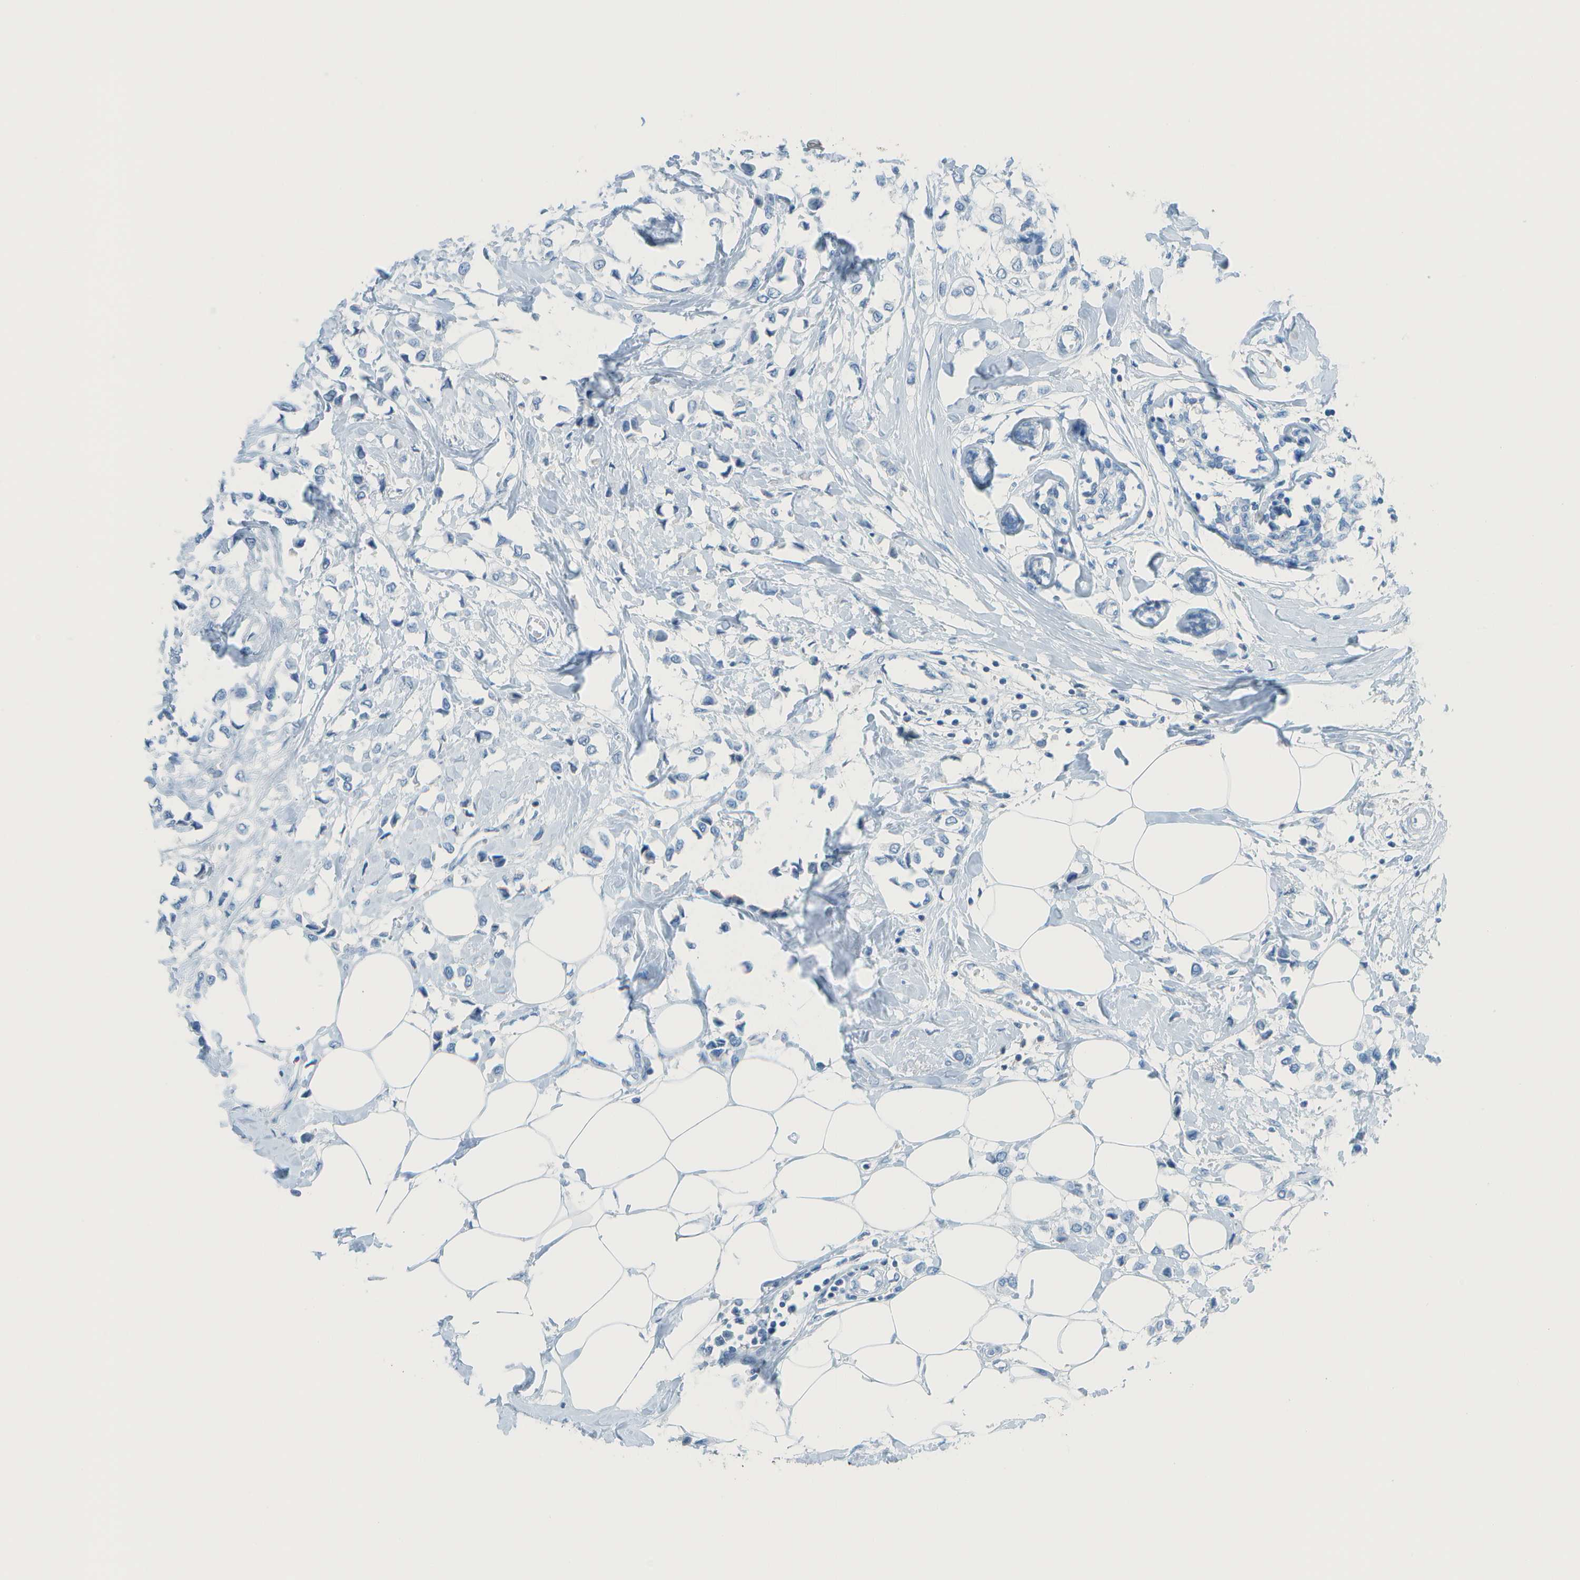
{"staining": {"intensity": "negative", "quantity": "none", "location": "none"}, "tissue": "breast cancer", "cell_type": "Tumor cells", "image_type": "cancer", "snomed": [{"axis": "morphology", "description": "Lobular carcinoma"}, {"axis": "topography", "description": "Breast"}], "caption": "Immunohistochemistry (IHC) of breast cancer reveals no positivity in tumor cells.", "gene": "C1S", "patient": {"sex": "female", "age": 51}}